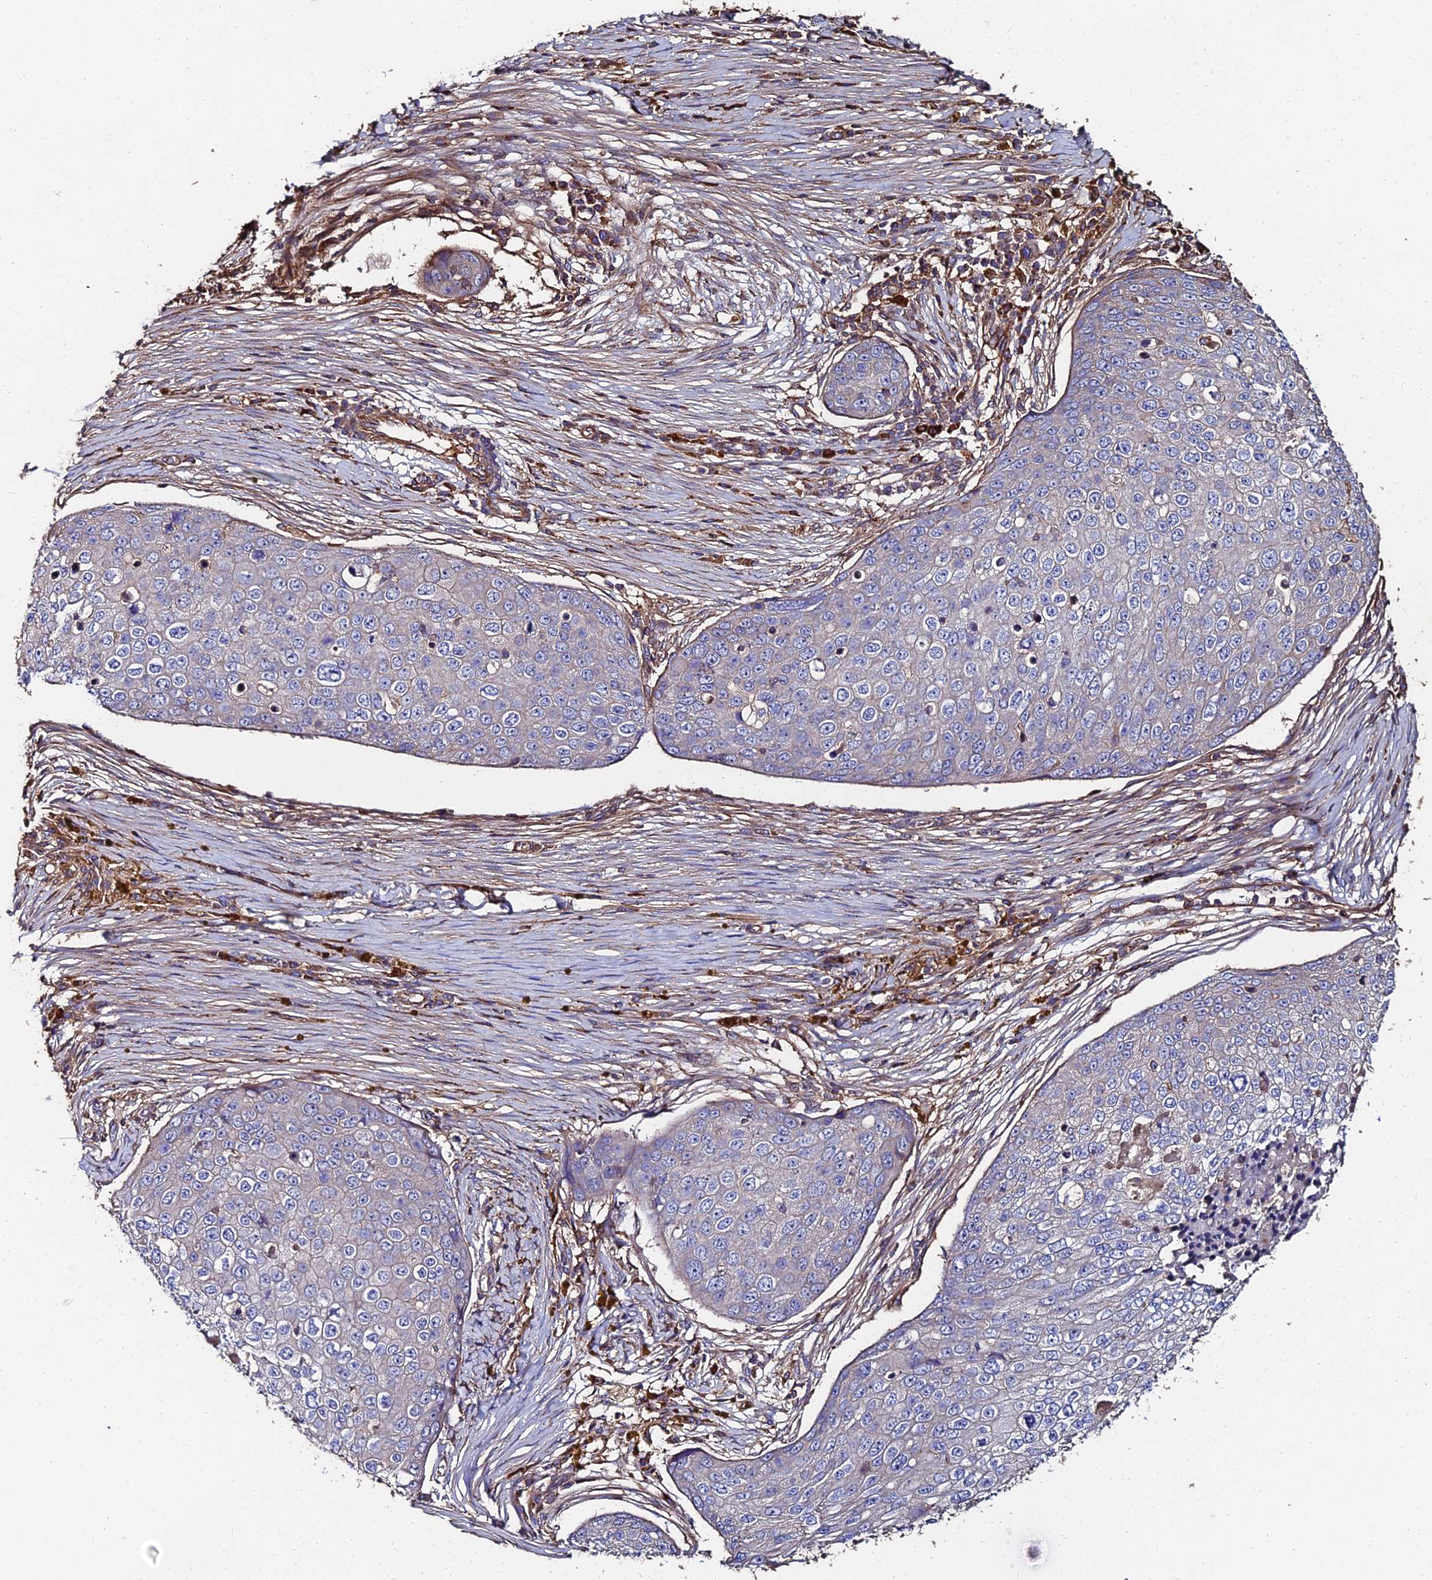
{"staining": {"intensity": "negative", "quantity": "none", "location": "none"}, "tissue": "skin cancer", "cell_type": "Tumor cells", "image_type": "cancer", "snomed": [{"axis": "morphology", "description": "Squamous cell carcinoma, NOS"}, {"axis": "topography", "description": "Skin"}], "caption": "Protein analysis of skin squamous cell carcinoma reveals no significant positivity in tumor cells. (DAB (3,3'-diaminobenzidine) immunohistochemistry with hematoxylin counter stain).", "gene": "EXT1", "patient": {"sex": "male", "age": 71}}